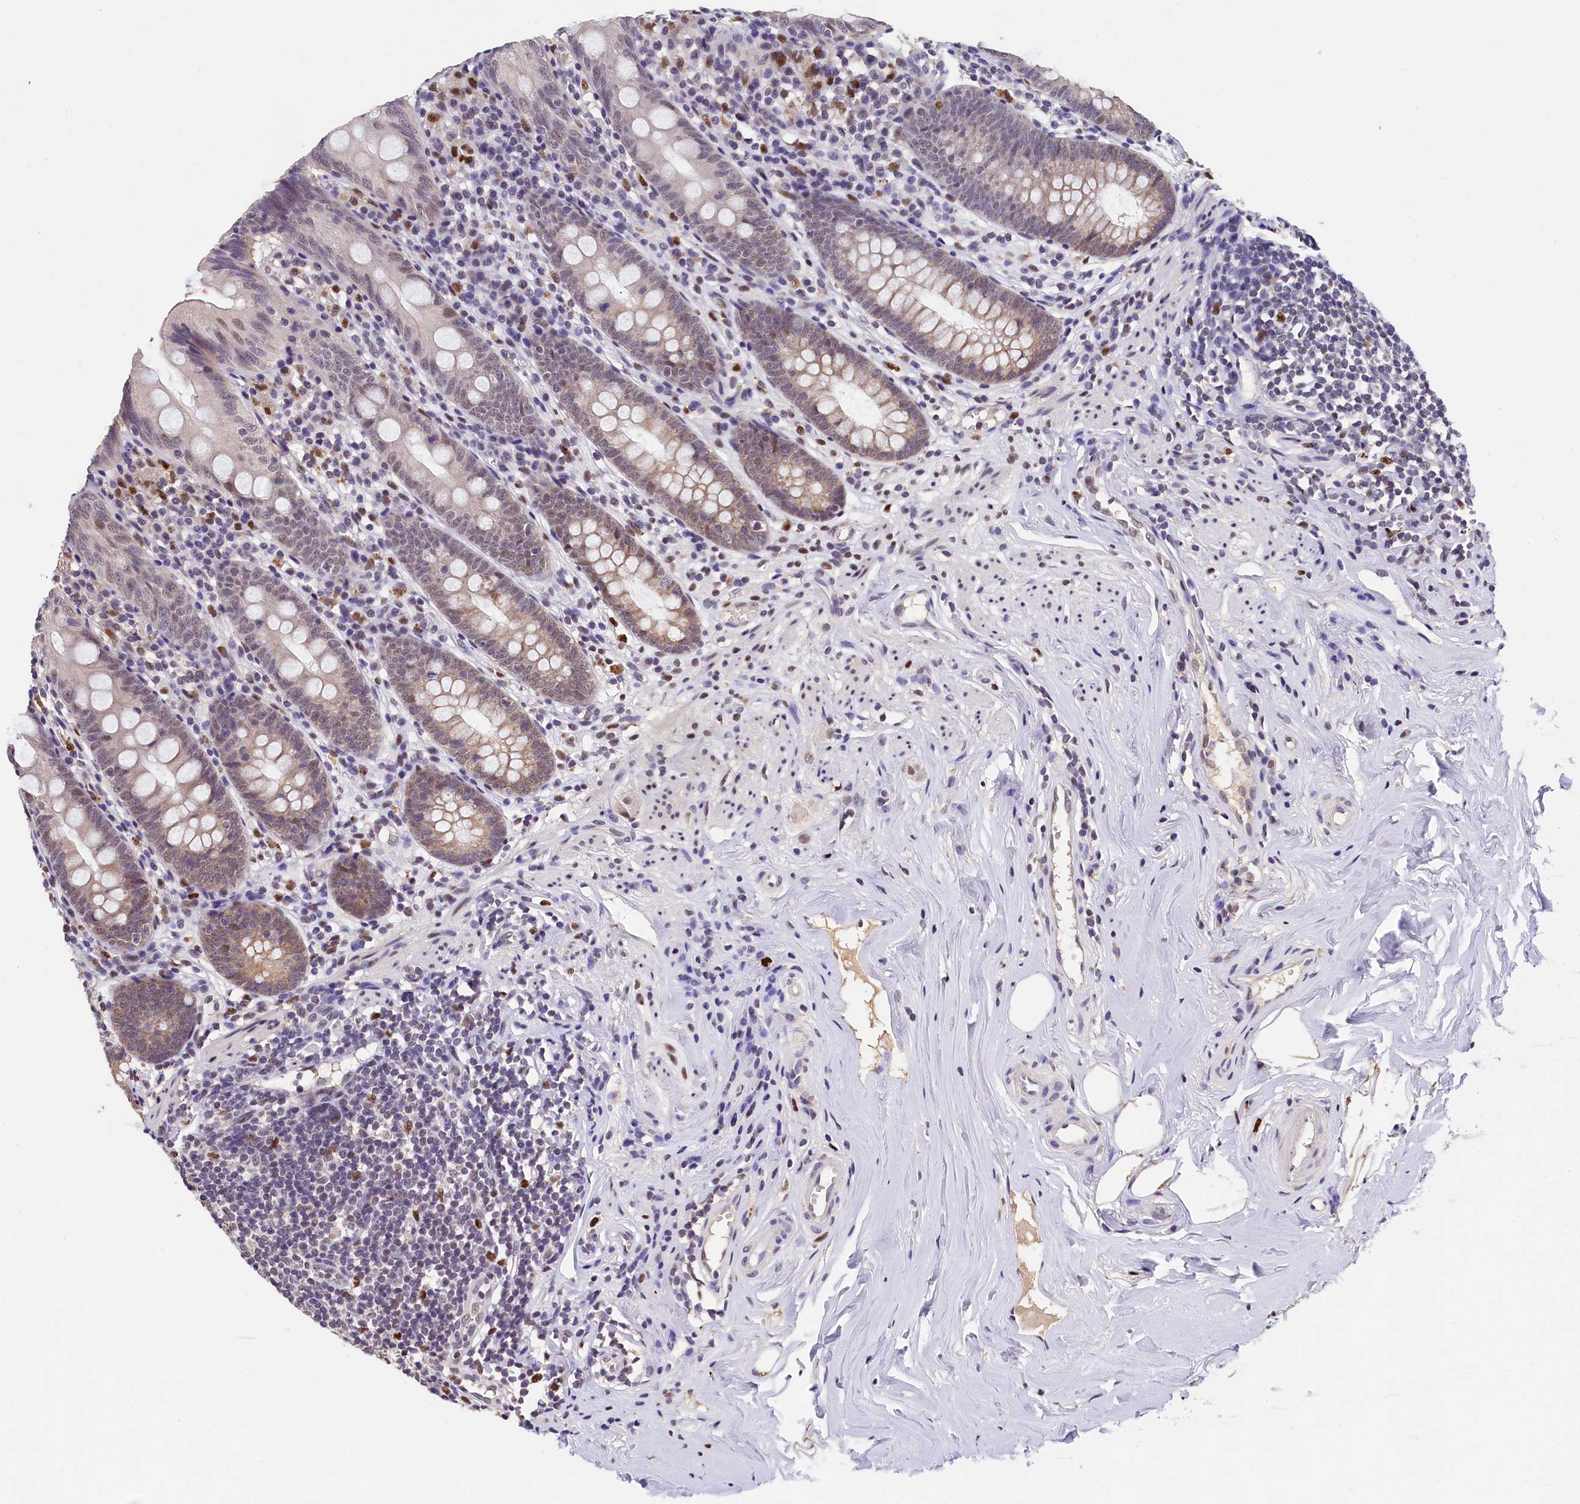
{"staining": {"intensity": "weak", "quantity": "25%-75%", "location": "cytoplasmic/membranous,nuclear"}, "tissue": "appendix", "cell_type": "Glandular cells", "image_type": "normal", "snomed": [{"axis": "morphology", "description": "Normal tissue, NOS"}, {"axis": "topography", "description": "Appendix"}], "caption": "Weak cytoplasmic/membranous,nuclear staining is present in about 25%-75% of glandular cells in benign appendix. The protein is shown in brown color, while the nuclei are stained blue.", "gene": "HECTD4", "patient": {"sex": "female", "age": 51}}